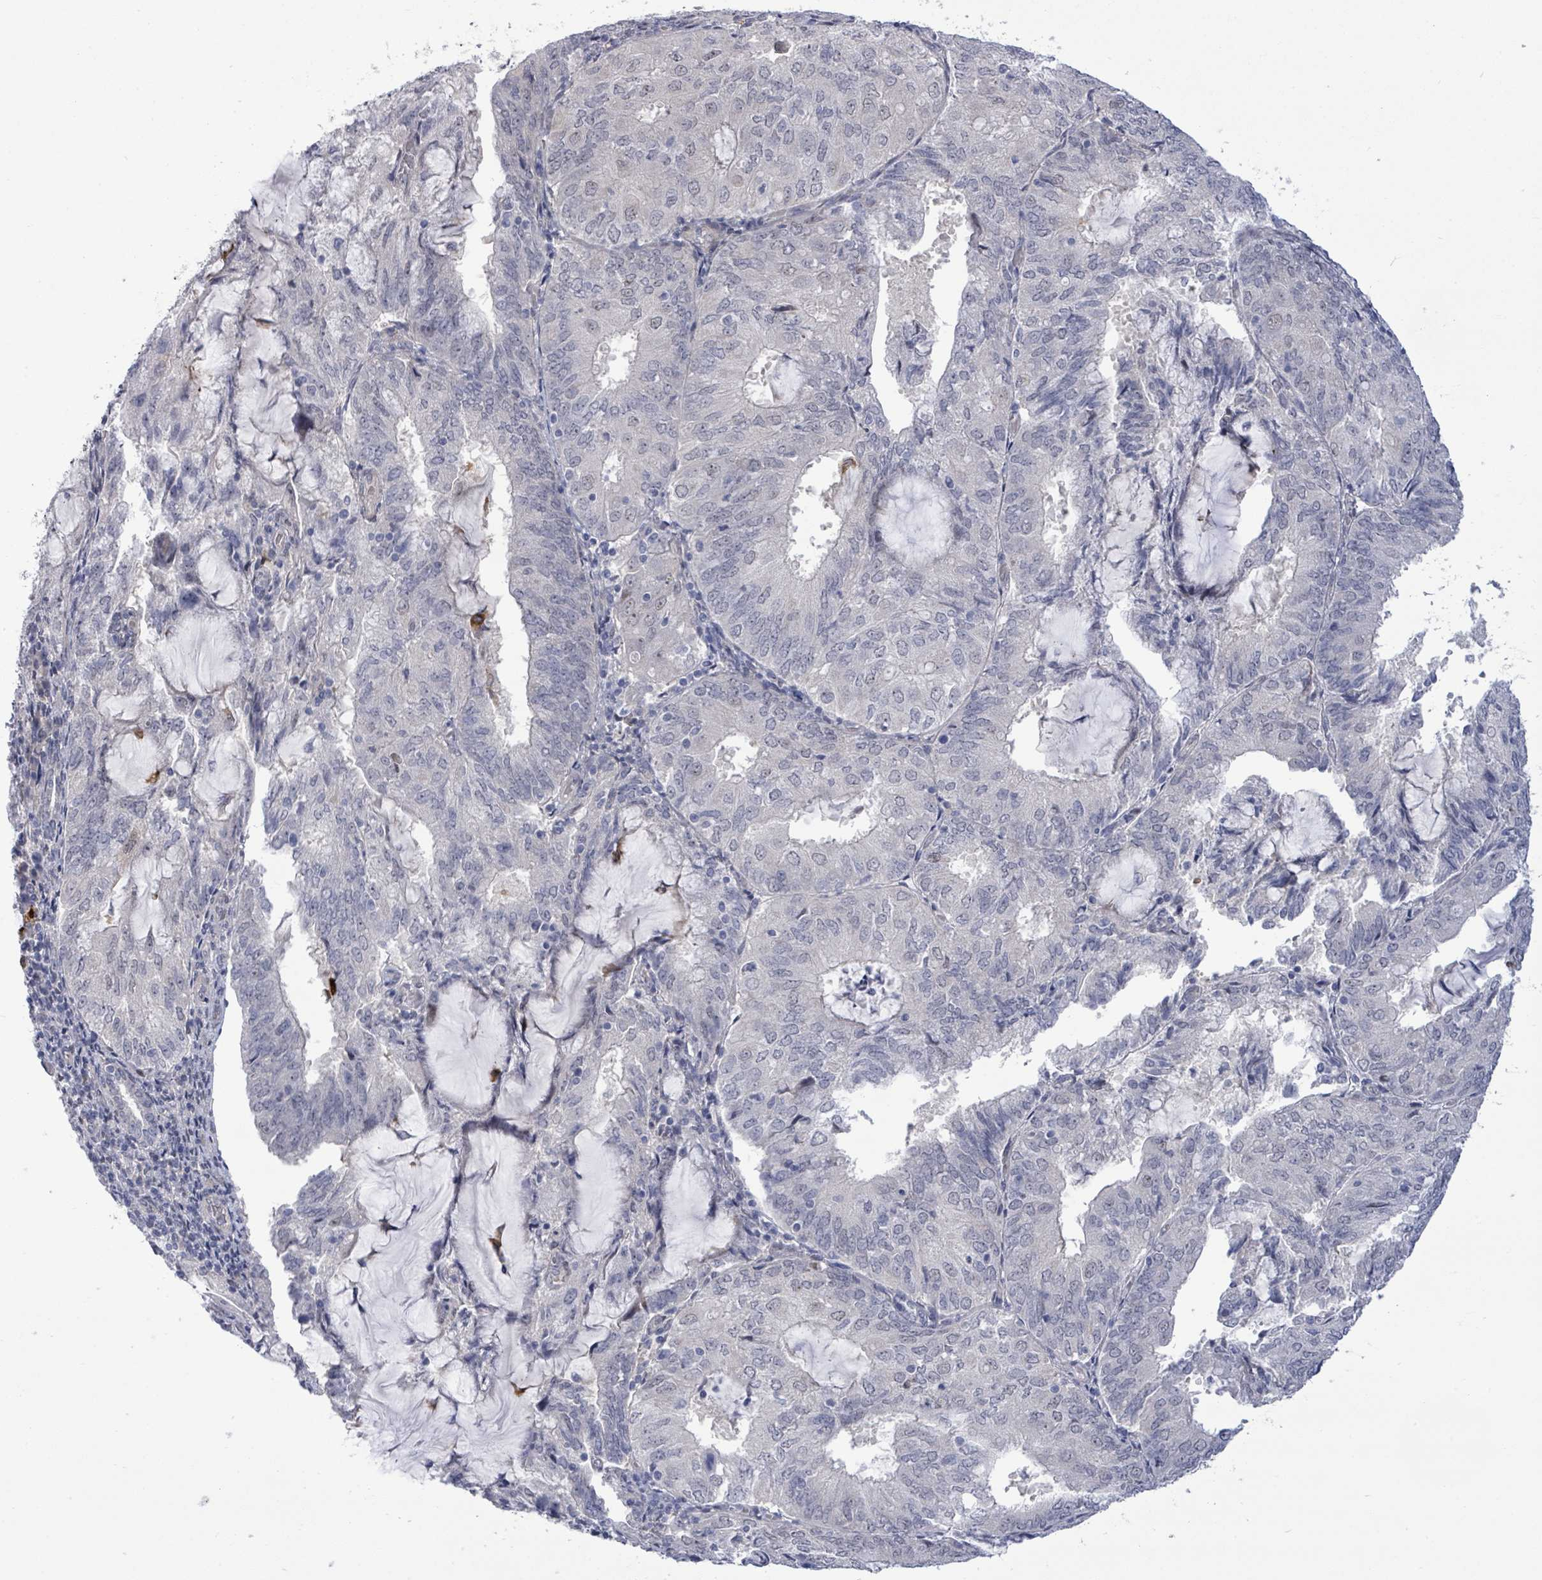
{"staining": {"intensity": "negative", "quantity": "none", "location": "none"}, "tissue": "endometrial cancer", "cell_type": "Tumor cells", "image_type": "cancer", "snomed": [{"axis": "morphology", "description": "Adenocarcinoma, NOS"}, {"axis": "topography", "description": "Endometrium"}], "caption": "High magnification brightfield microscopy of endometrial cancer (adenocarcinoma) stained with DAB (3,3'-diaminobenzidine) (brown) and counterstained with hematoxylin (blue): tumor cells show no significant expression. The staining is performed using DAB brown chromogen with nuclei counter-stained in using hematoxylin.", "gene": "CT45A5", "patient": {"sex": "female", "age": 81}}